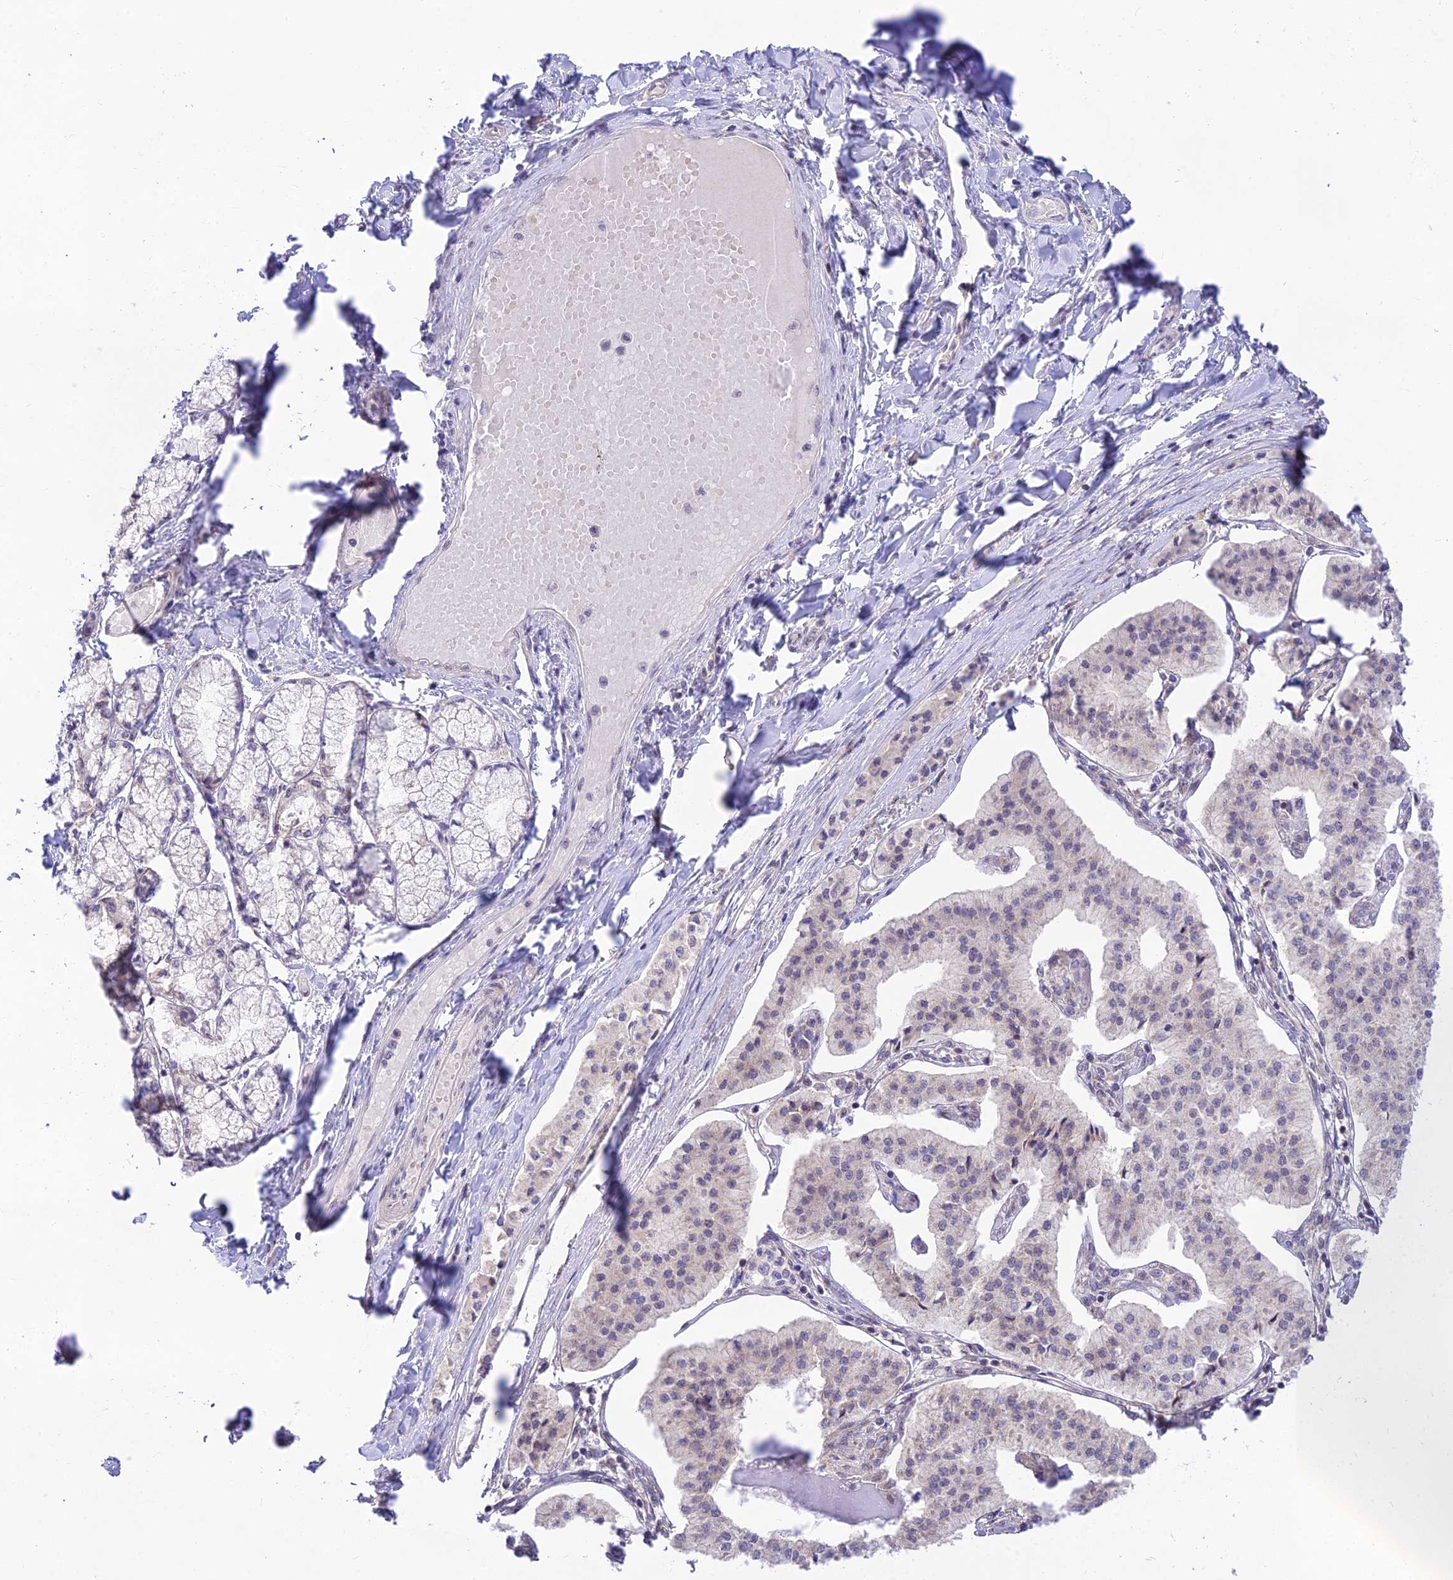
{"staining": {"intensity": "negative", "quantity": "none", "location": "none"}, "tissue": "pancreatic cancer", "cell_type": "Tumor cells", "image_type": "cancer", "snomed": [{"axis": "morphology", "description": "Adenocarcinoma, NOS"}, {"axis": "topography", "description": "Pancreas"}], "caption": "Immunohistochemical staining of pancreatic cancer exhibits no significant expression in tumor cells.", "gene": "MICOS13", "patient": {"sex": "female", "age": 50}}